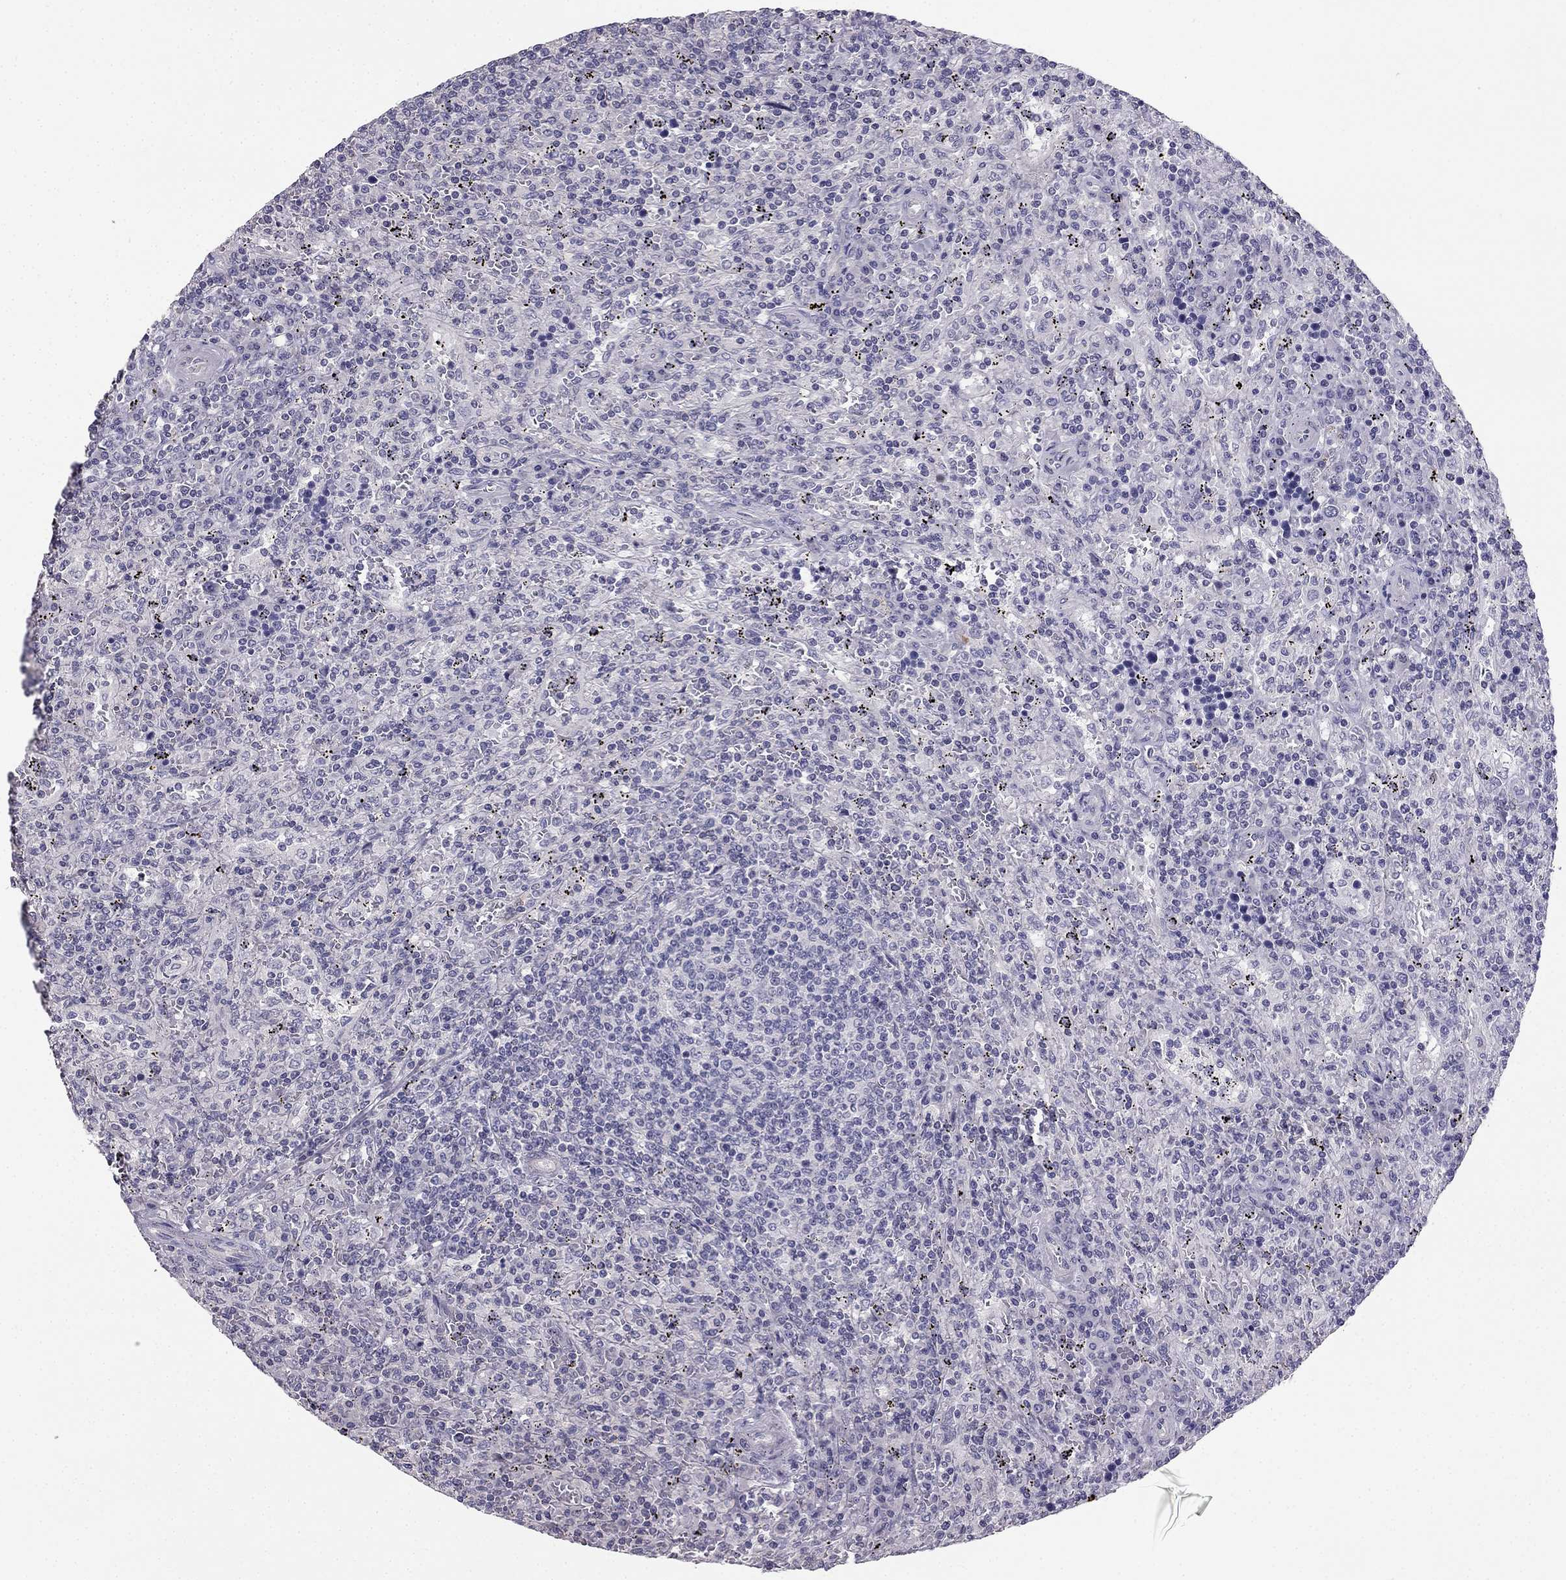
{"staining": {"intensity": "negative", "quantity": "none", "location": "none"}, "tissue": "lymphoma", "cell_type": "Tumor cells", "image_type": "cancer", "snomed": [{"axis": "morphology", "description": "Malignant lymphoma, non-Hodgkin's type, Low grade"}, {"axis": "topography", "description": "Spleen"}], "caption": "A micrograph of malignant lymphoma, non-Hodgkin's type (low-grade) stained for a protein demonstrates no brown staining in tumor cells. Nuclei are stained in blue.", "gene": "HSFX1", "patient": {"sex": "male", "age": 62}}